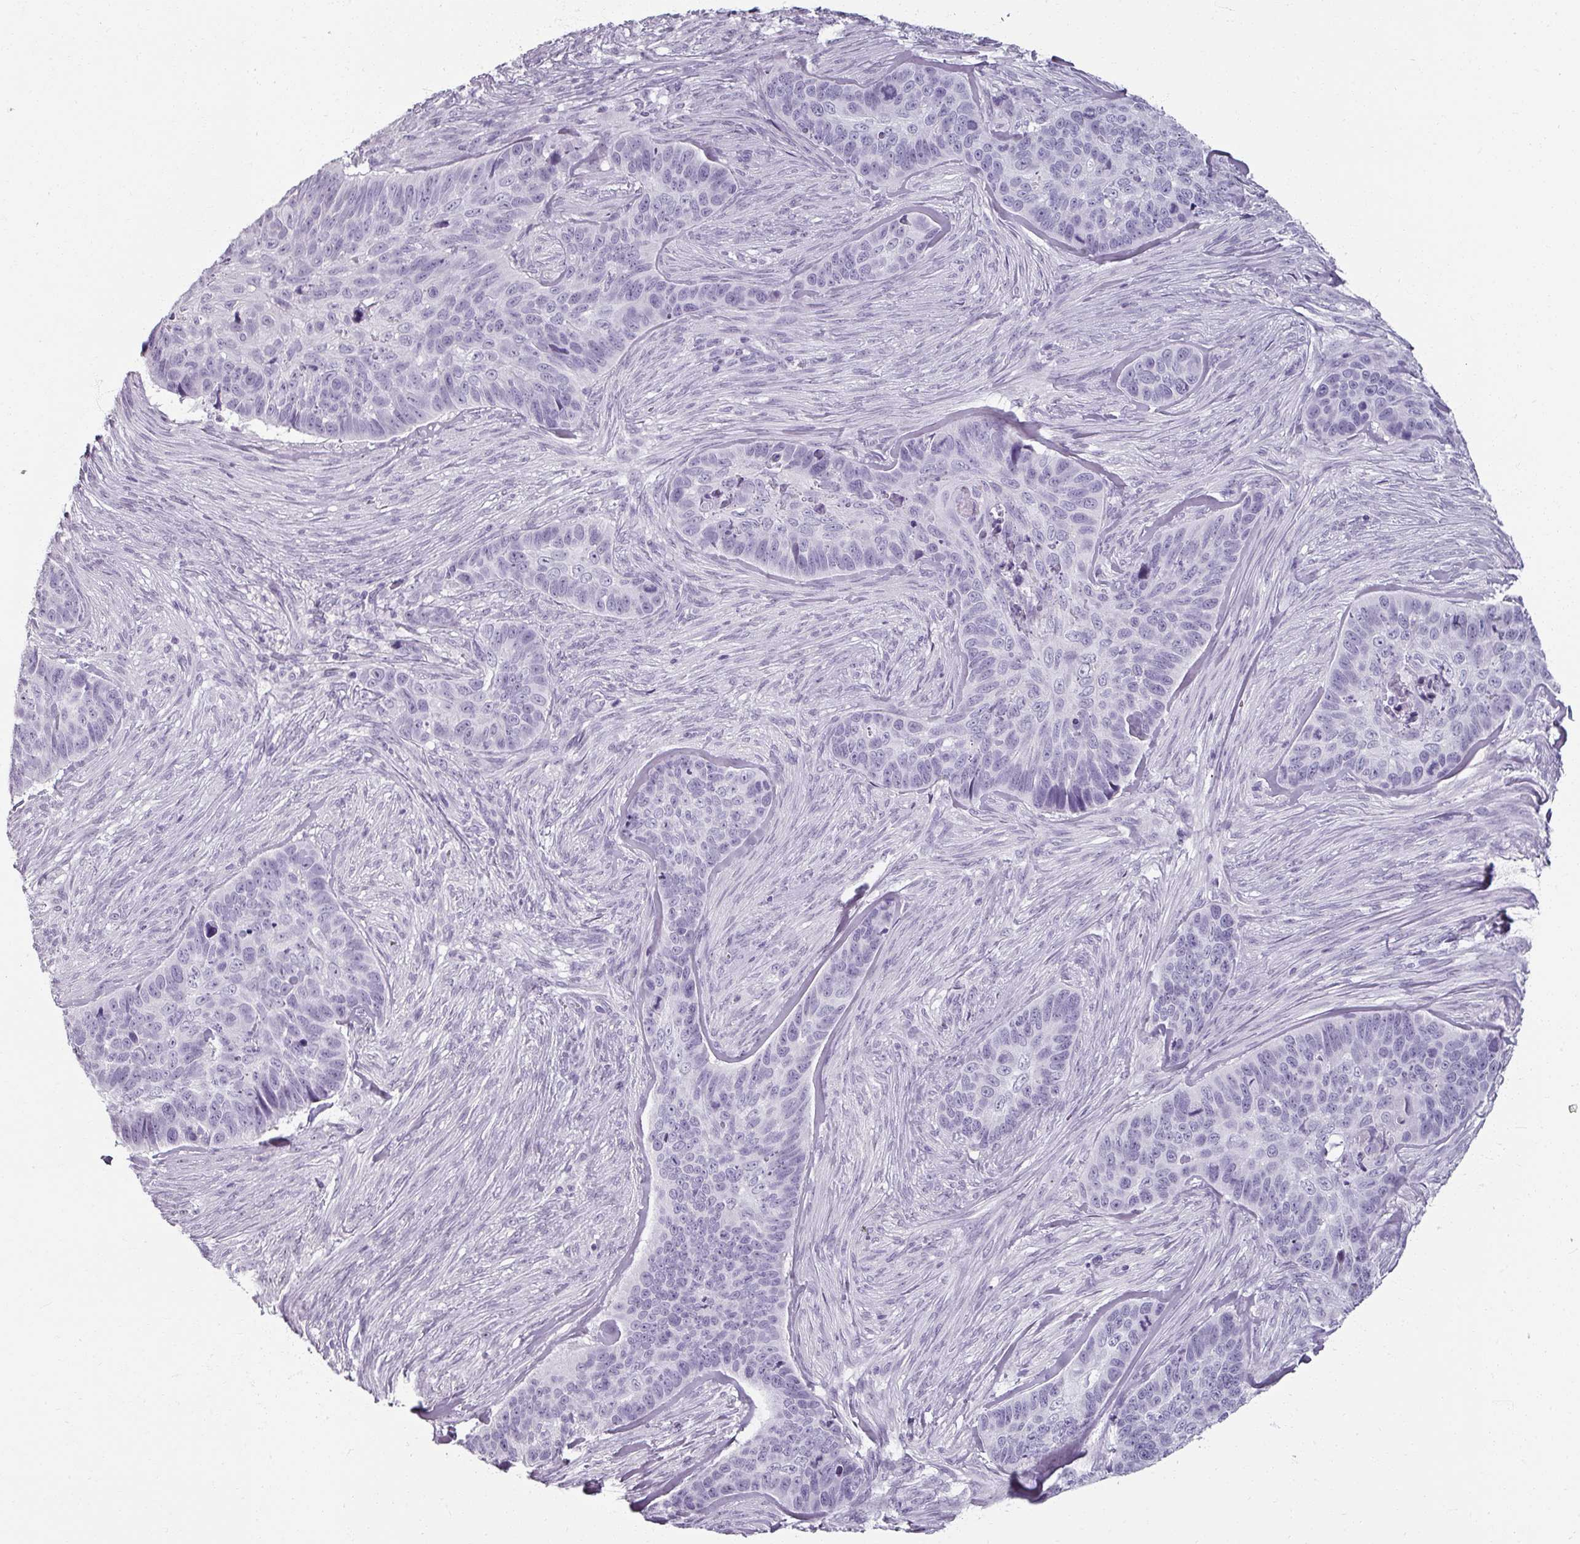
{"staining": {"intensity": "negative", "quantity": "none", "location": "none"}, "tissue": "skin cancer", "cell_type": "Tumor cells", "image_type": "cancer", "snomed": [{"axis": "morphology", "description": "Basal cell carcinoma"}, {"axis": "topography", "description": "Skin"}], "caption": "An image of human skin basal cell carcinoma is negative for staining in tumor cells. (Stains: DAB (3,3'-diaminobenzidine) immunohistochemistry (IHC) with hematoxylin counter stain, Microscopy: brightfield microscopy at high magnification).", "gene": "REG3G", "patient": {"sex": "female", "age": 82}}